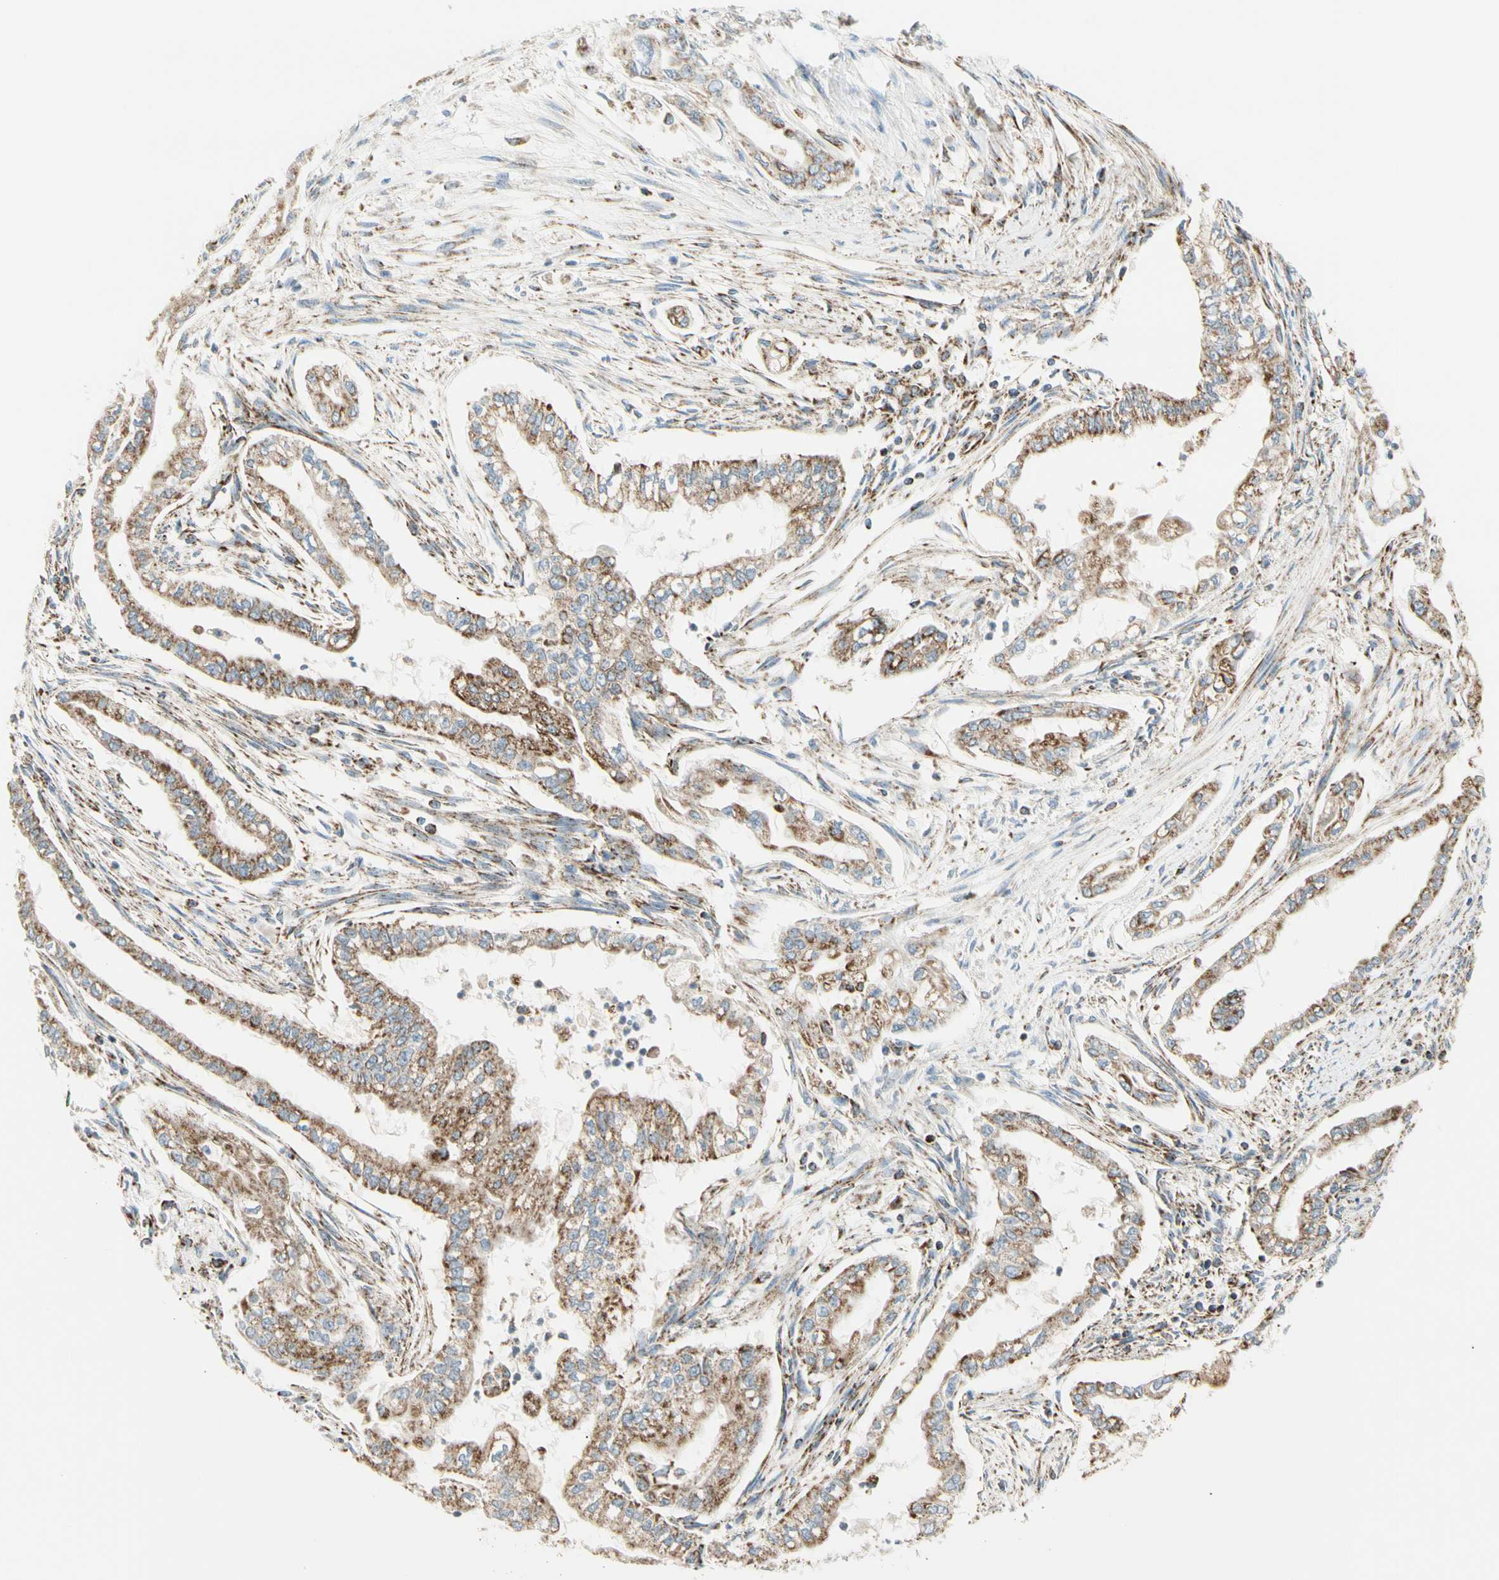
{"staining": {"intensity": "strong", "quantity": ">75%", "location": "cytoplasmic/membranous"}, "tissue": "pancreatic cancer", "cell_type": "Tumor cells", "image_type": "cancer", "snomed": [{"axis": "morphology", "description": "Normal tissue, NOS"}, {"axis": "topography", "description": "Pancreas"}], "caption": "DAB (3,3'-diaminobenzidine) immunohistochemical staining of pancreatic cancer displays strong cytoplasmic/membranous protein staining in about >75% of tumor cells. (DAB (3,3'-diaminobenzidine) = brown stain, brightfield microscopy at high magnification).", "gene": "TBC1D10A", "patient": {"sex": "male", "age": 42}}